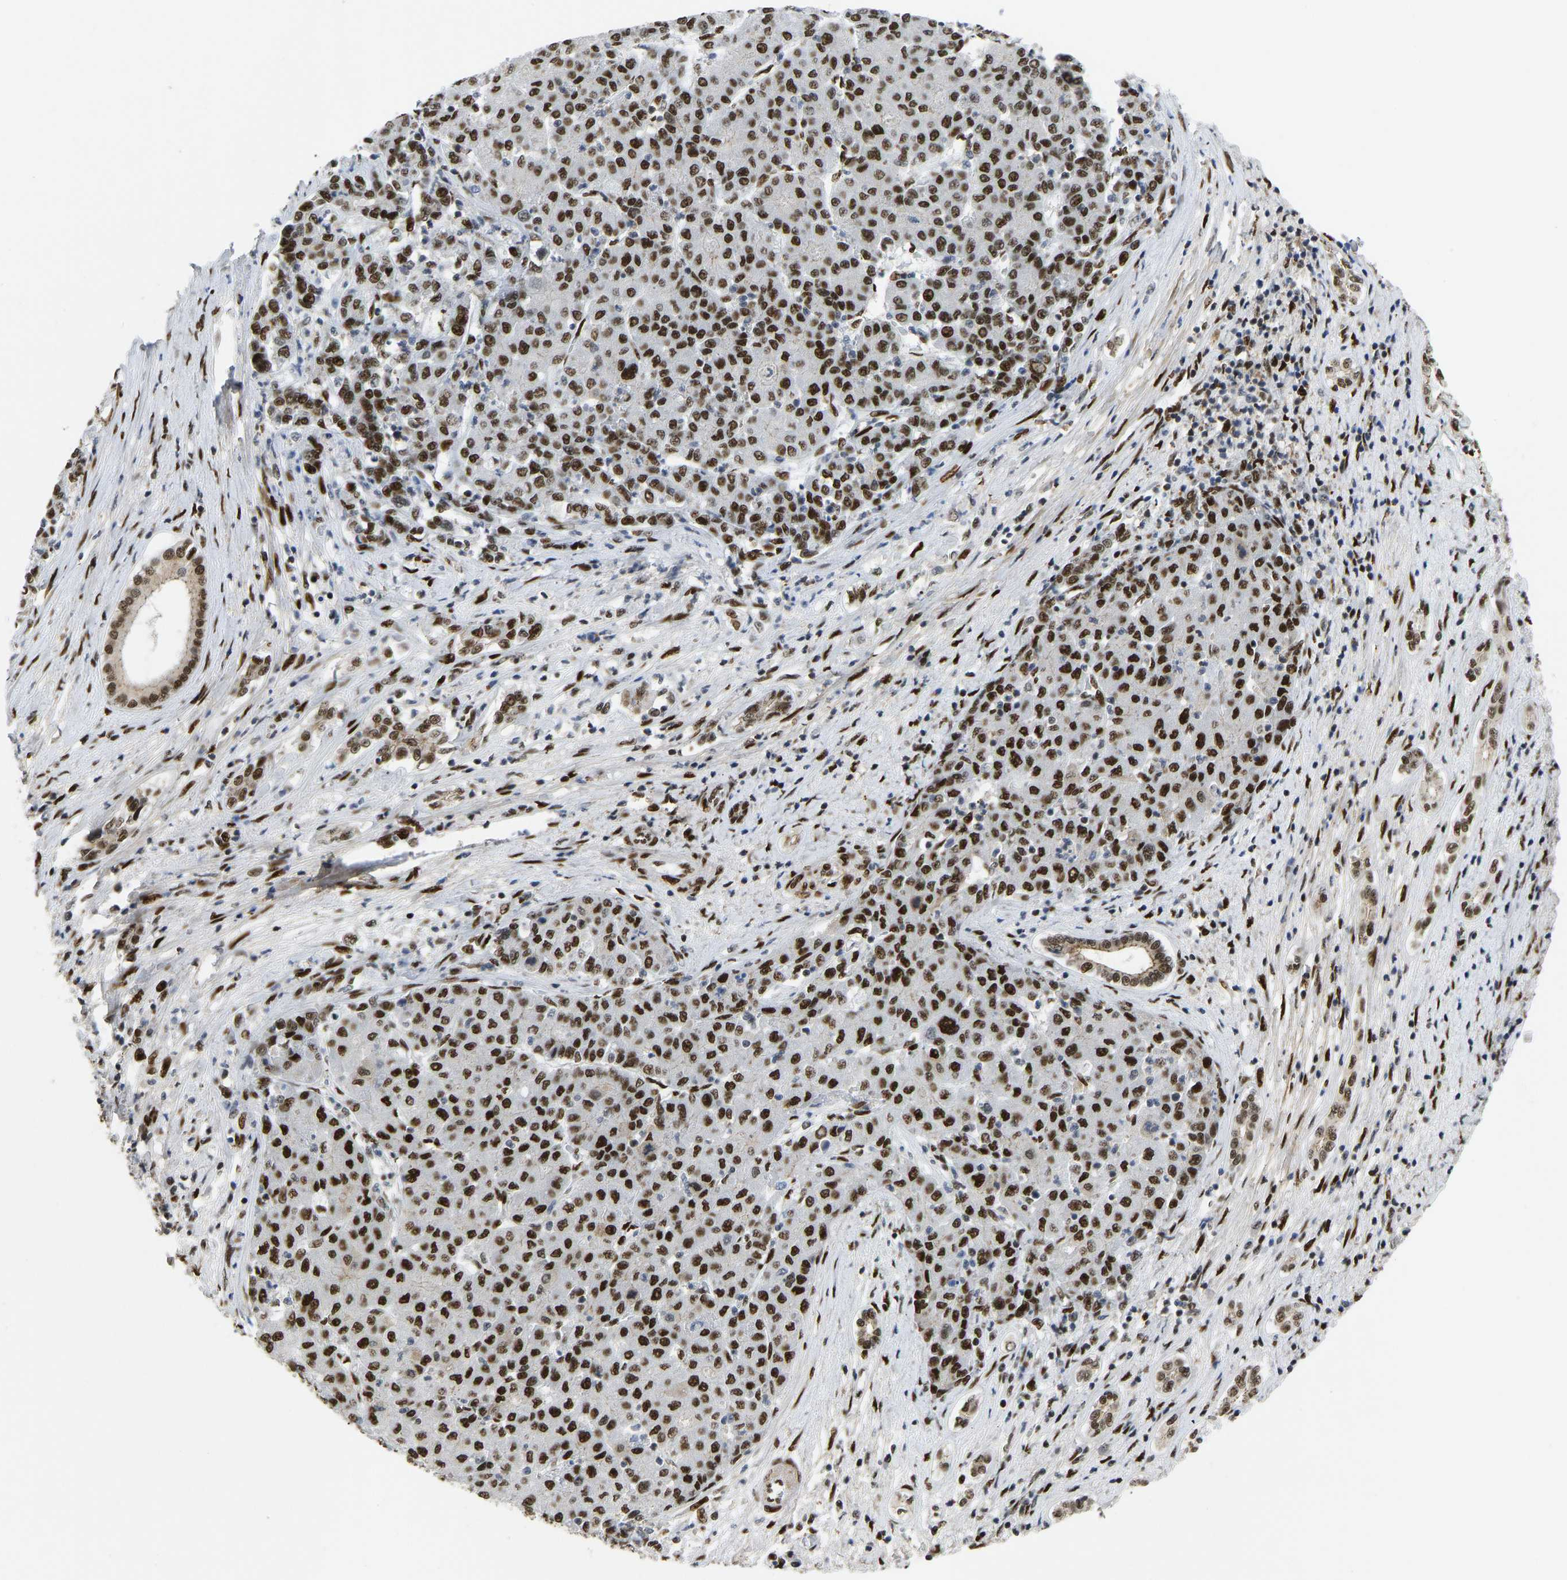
{"staining": {"intensity": "strong", "quantity": ">75%", "location": "nuclear"}, "tissue": "liver cancer", "cell_type": "Tumor cells", "image_type": "cancer", "snomed": [{"axis": "morphology", "description": "Carcinoma, Hepatocellular, NOS"}, {"axis": "topography", "description": "Liver"}], "caption": "Approximately >75% of tumor cells in liver hepatocellular carcinoma reveal strong nuclear protein positivity as visualized by brown immunohistochemical staining.", "gene": "FOXK1", "patient": {"sex": "male", "age": 65}}